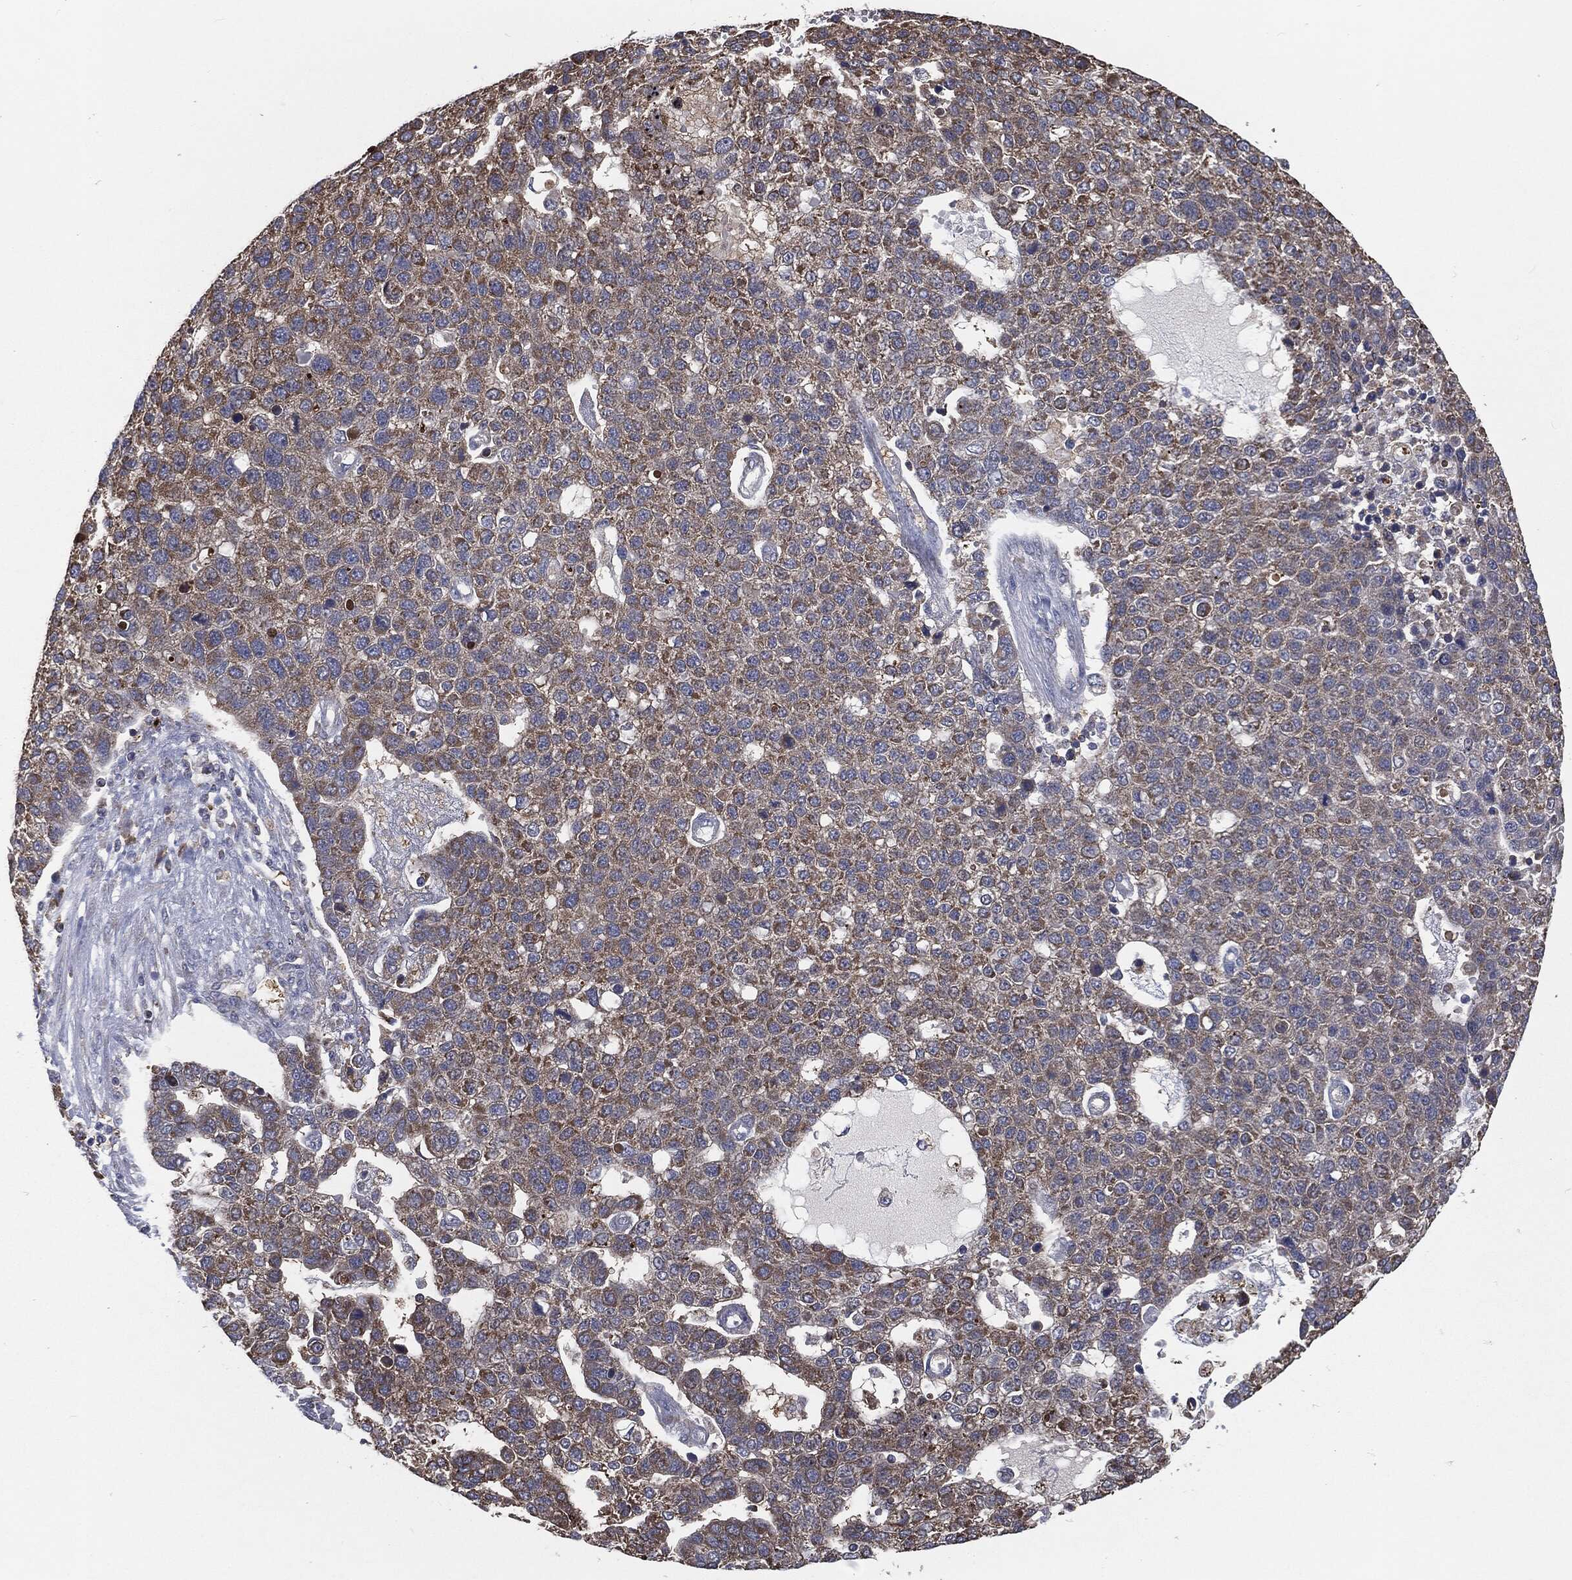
{"staining": {"intensity": "moderate", "quantity": ">75%", "location": "cytoplasmic/membranous"}, "tissue": "pancreatic cancer", "cell_type": "Tumor cells", "image_type": "cancer", "snomed": [{"axis": "morphology", "description": "Adenocarcinoma, NOS"}, {"axis": "topography", "description": "Pancreas"}], "caption": "This is a photomicrograph of immunohistochemistry (IHC) staining of pancreatic adenocarcinoma, which shows moderate expression in the cytoplasmic/membranous of tumor cells.", "gene": "PRDX4", "patient": {"sex": "female", "age": 61}}